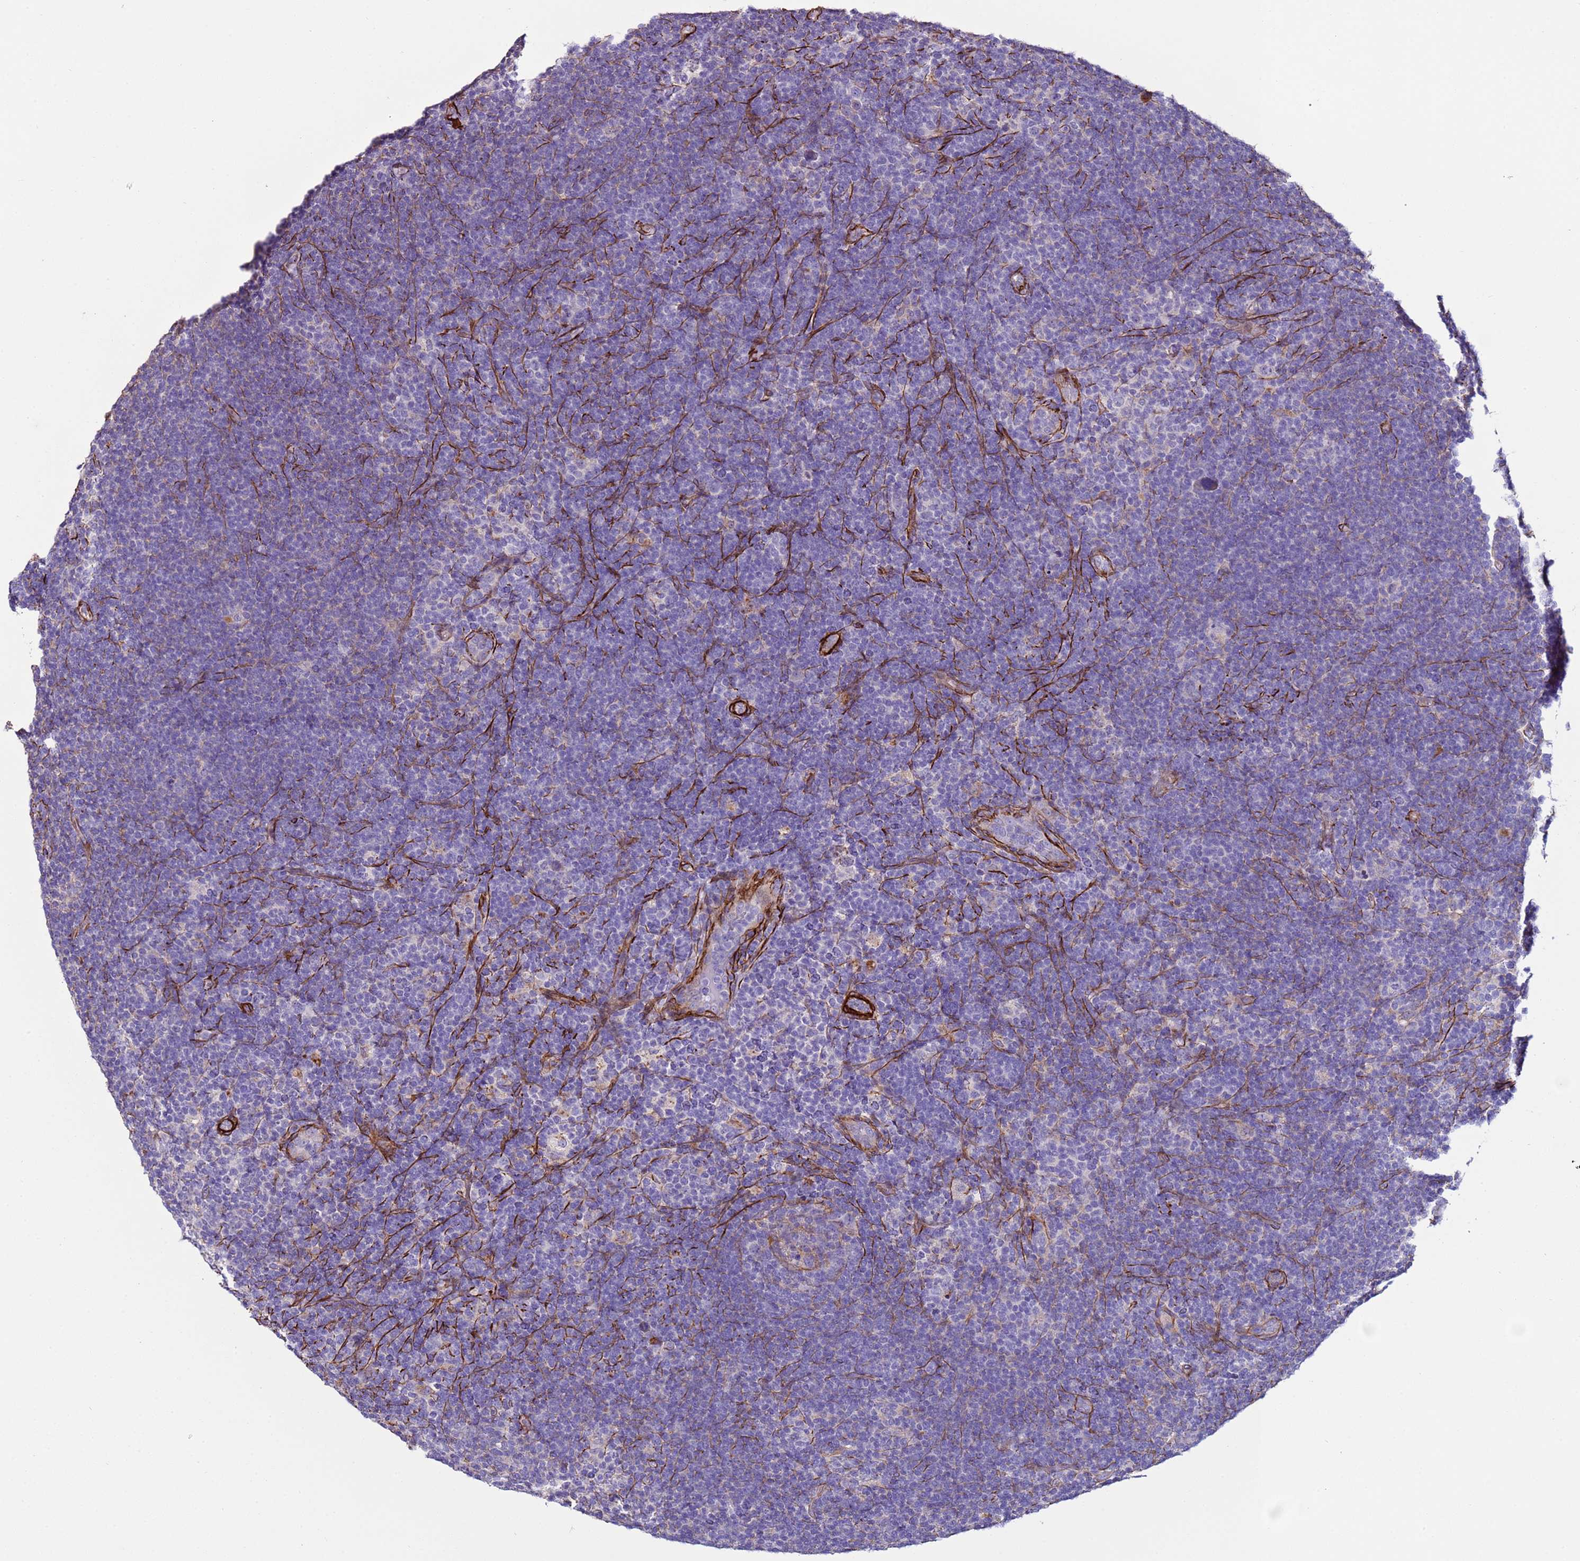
{"staining": {"intensity": "negative", "quantity": "none", "location": "none"}, "tissue": "lymphoma", "cell_type": "Tumor cells", "image_type": "cancer", "snomed": [{"axis": "morphology", "description": "Hodgkin's disease, NOS"}, {"axis": "topography", "description": "Lymph node"}], "caption": "A histopathology image of lymphoma stained for a protein exhibits no brown staining in tumor cells.", "gene": "RABL2B", "patient": {"sex": "female", "age": 57}}